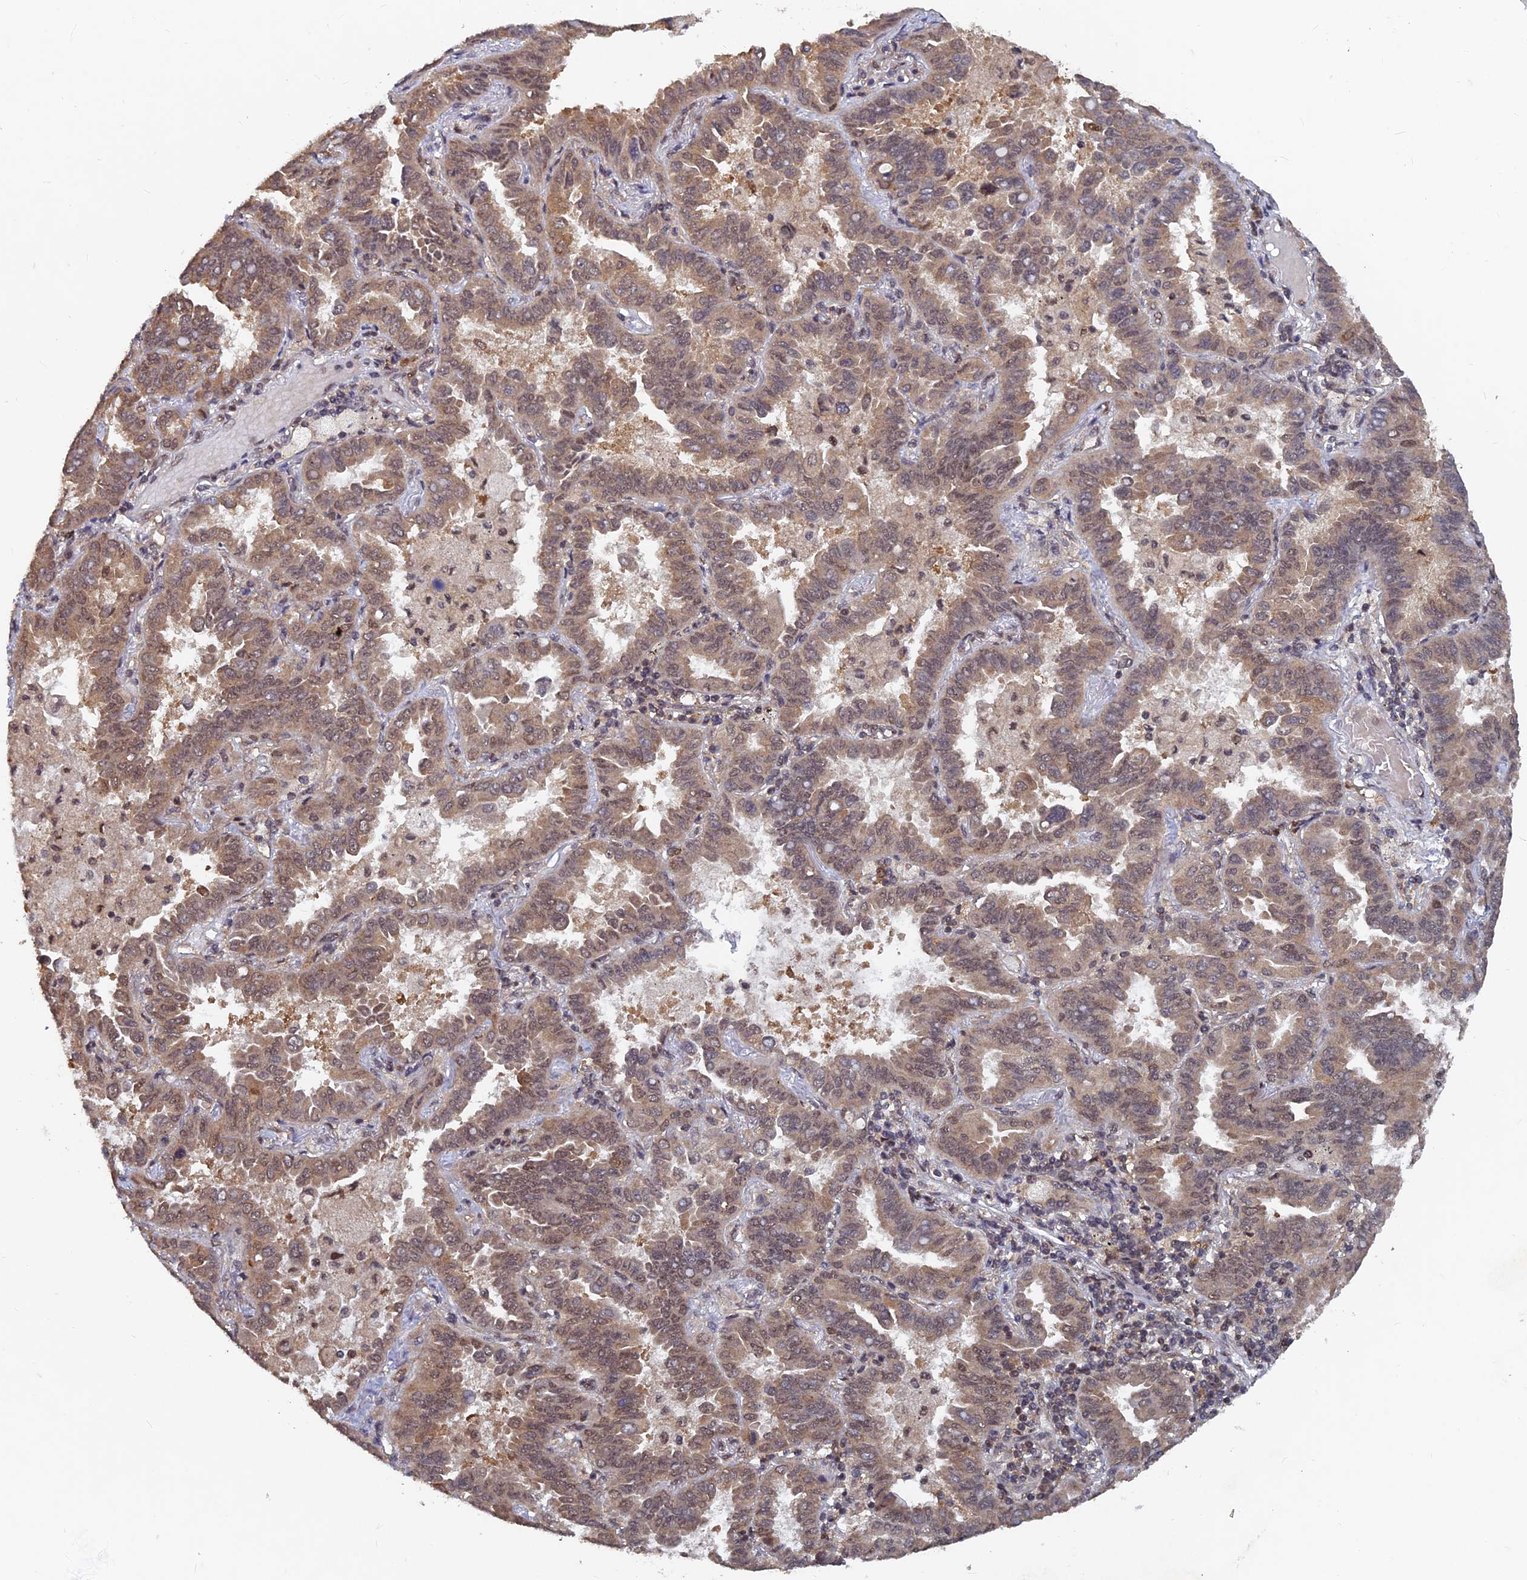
{"staining": {"intensity": "moderate", "quantity": ">75%", "location": "cytoplasmic/membranous,nuclear"}, "tissue": "lung cancer", "cell_type": "Tumor cells", "image_type": "cancer", "snomed": [{"axis": "morphology", "description": "Adenocarcinoma, NOS"}, {"axis": "topography", "description": "Lung"}], "caption": "DAB immunohistochemical staining of human lung cancer (adenocarcinoma) shows moderate cytoplasmic/membranous and nuclear protein staining in approximately >75% of tumor cells. (DAB IHC with brightfield microscopy, high magnification).", "gene": "FAM53C", "patient": {"sex": "male", "age": 64}}